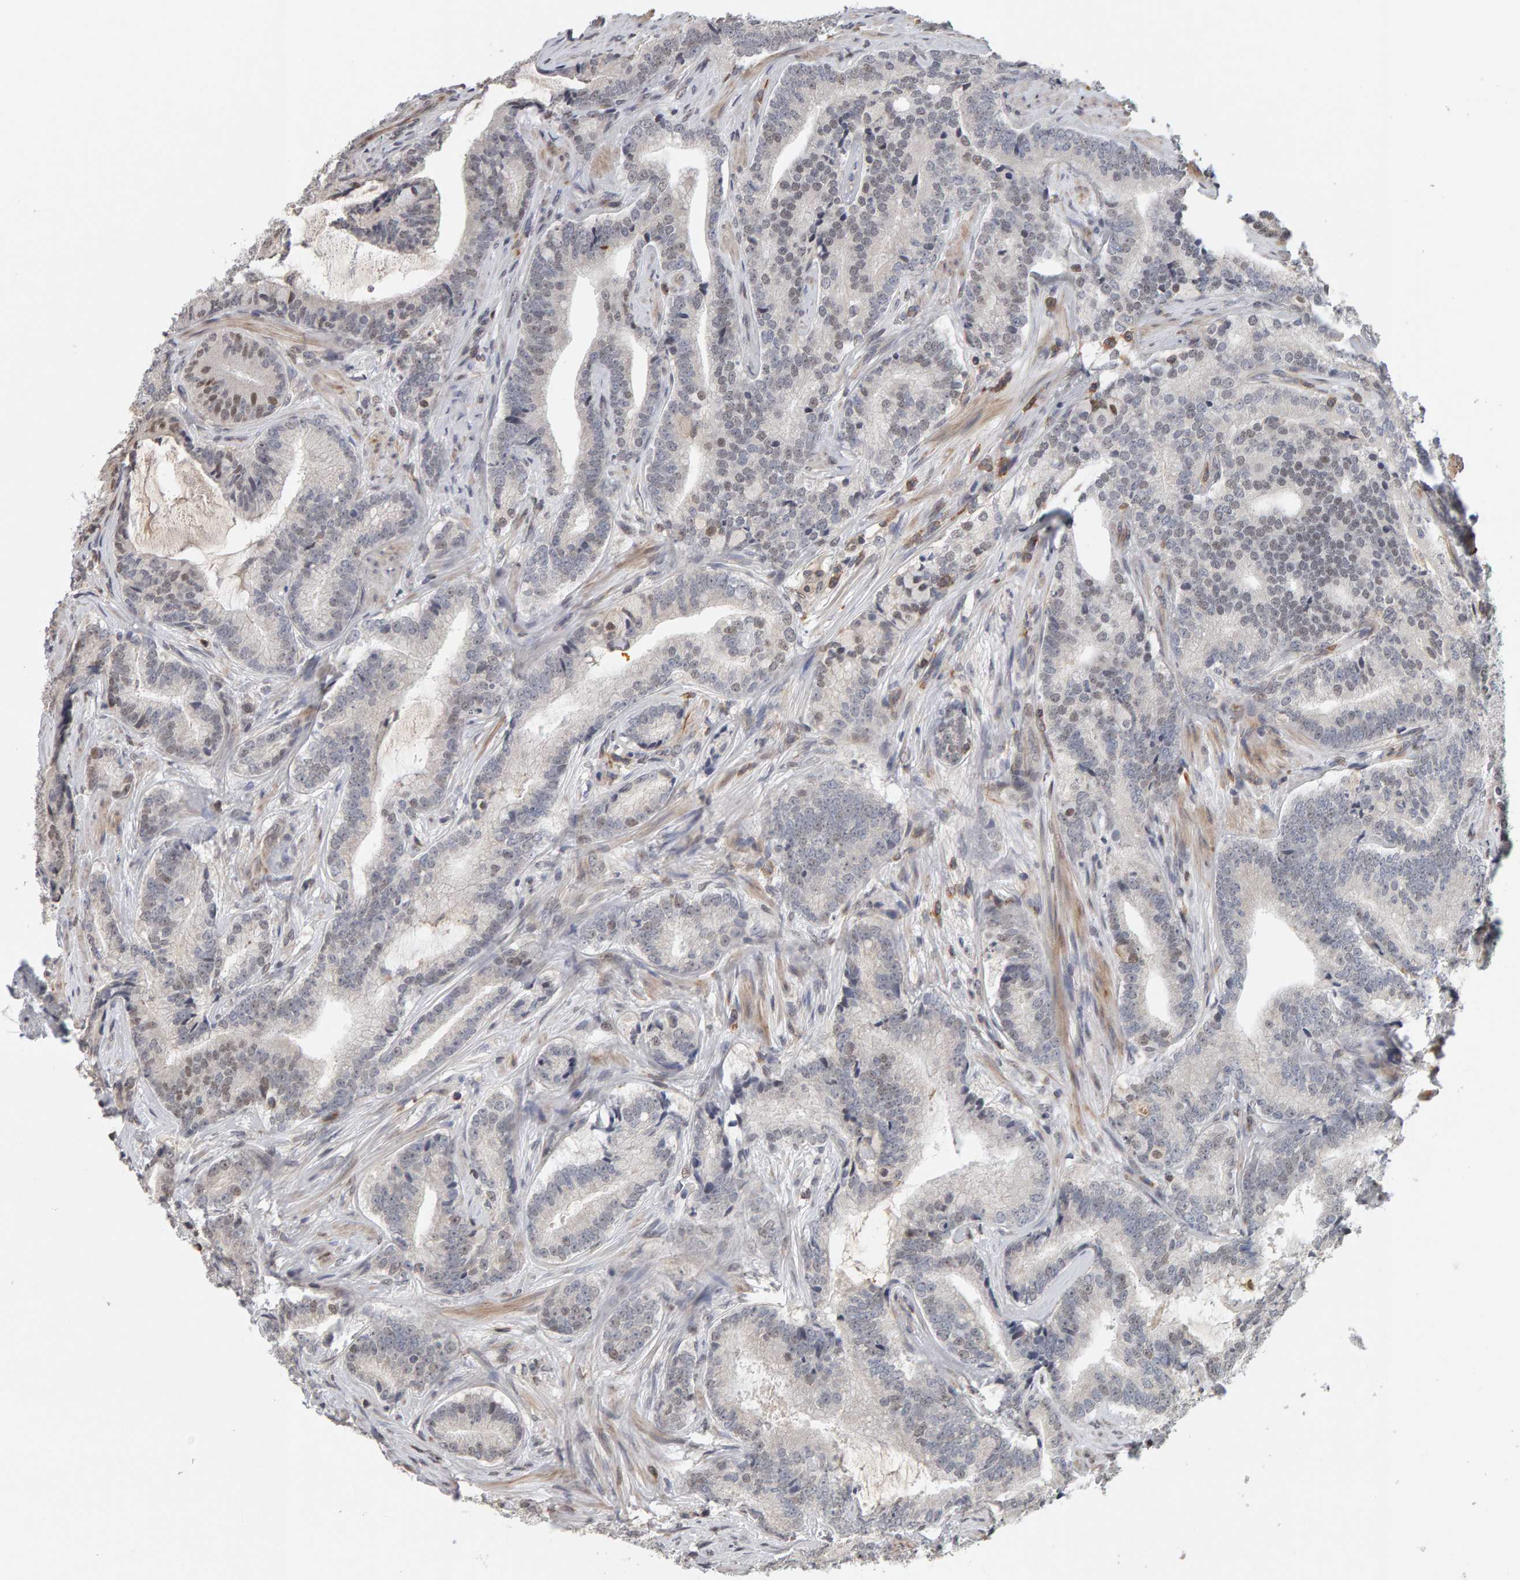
{"staining": {"intensity": "weak", "quantity": "<25%", "location": "nuclear"}, "tissue": "prostate cancer", "cell_type": "Tumor cells", "image_type": "cancer", "snomed": [{"axis": "morphology", "description": "Adenocarcinoma, High grade"}, {"axis": "topography", "description": "Prostate"}], "caption": "High power microscopy micrograph of an immunohistochemistry (IHC) image of prostate cancer, revealing no significant expression in tumor cells. (DAB IHC visualized using brightfield microscopy, high magnification).", "gene": "TEFM", "patient": {"sex": "male", "age": 55}}